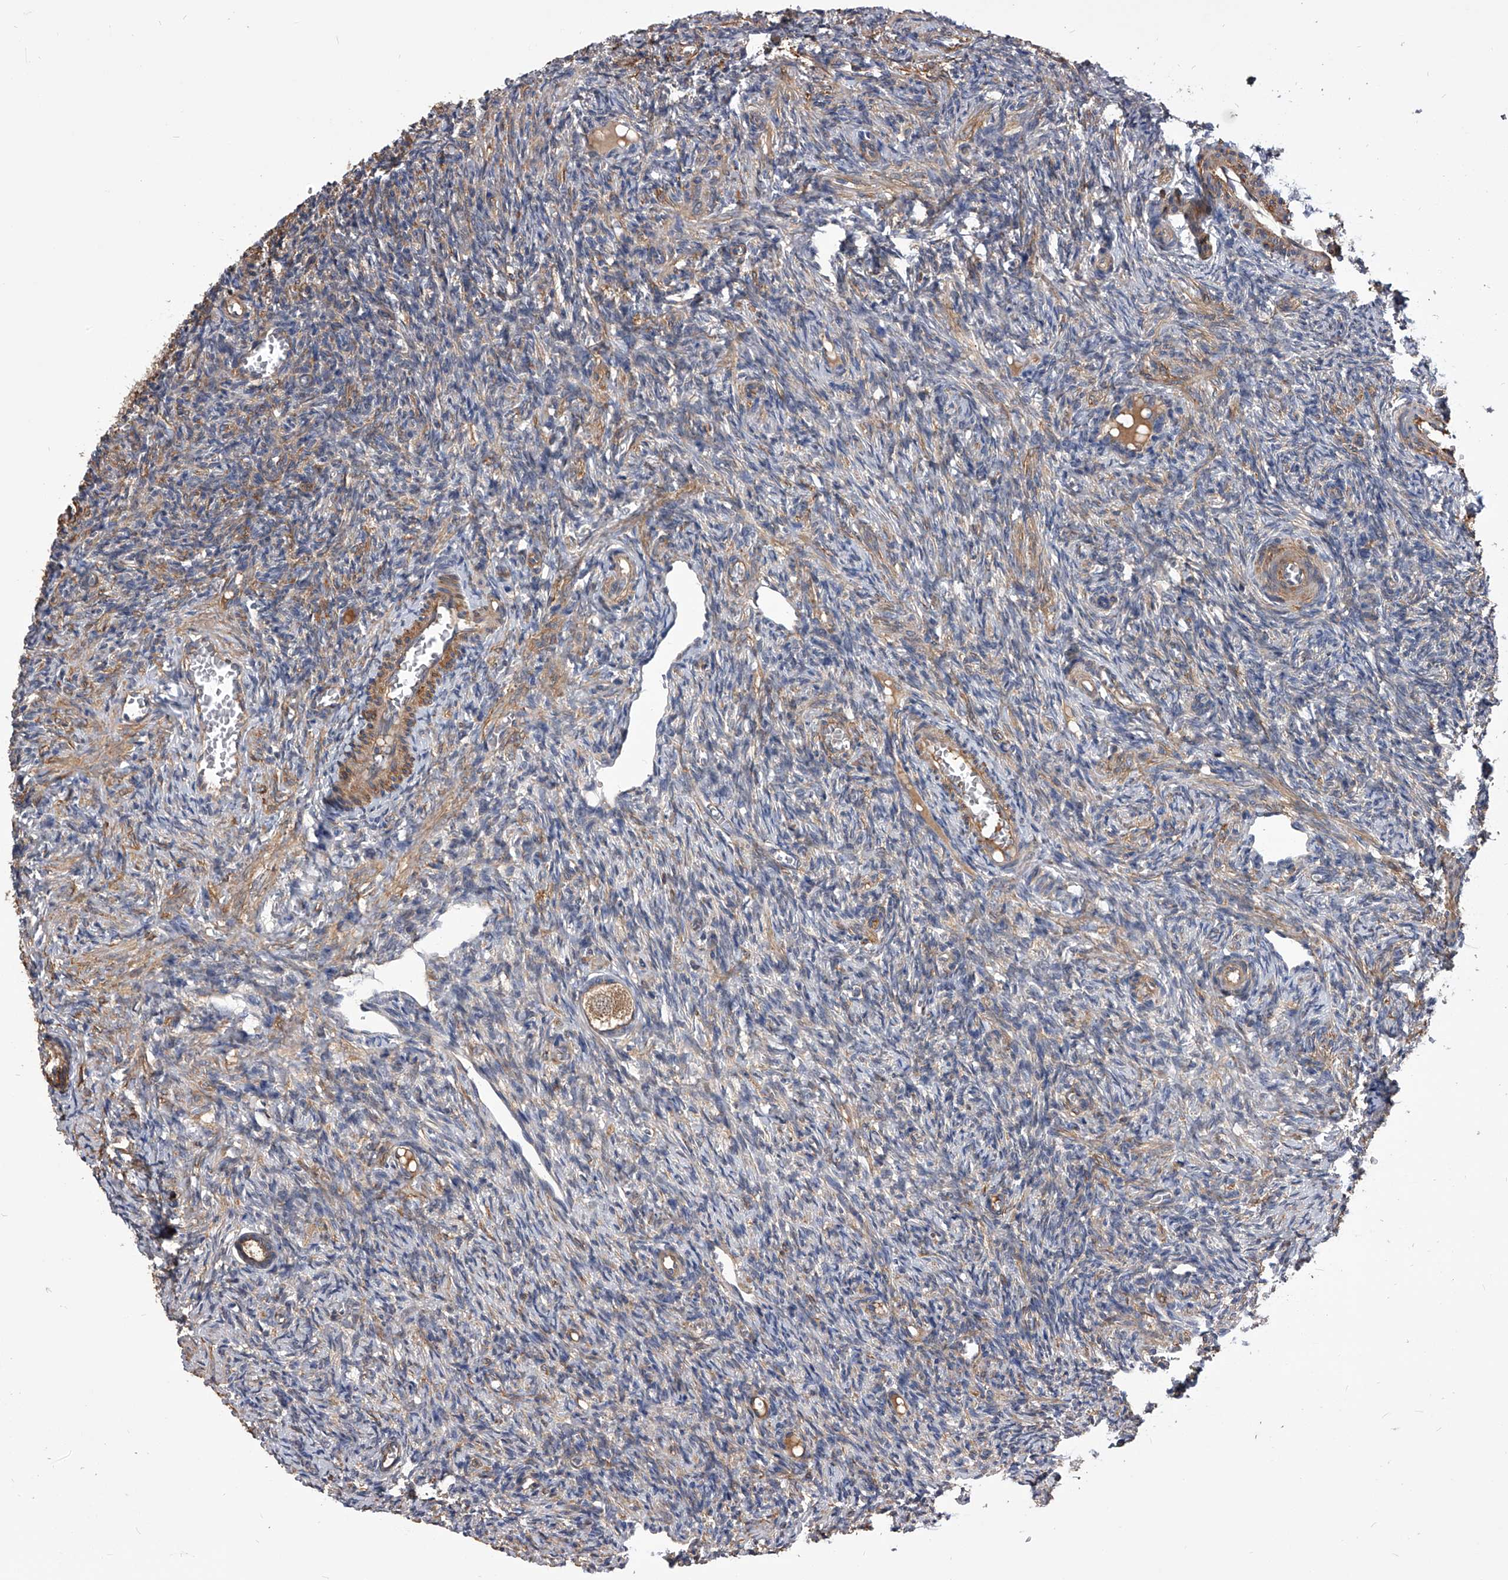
{"staining": {"intensity": "weak", "quantity": "25%-75%", "location": "cytoplasmic/membranous"}, "tissue": "ovary", "cell_type": "Ovarian stroma cells", "image_type": "normal", "snomed": [{"axis": "morphology", "description": "Normal tissue, NOS"}, {"axis": "topography", "description": "Ovary"}], "caption": "Protein expression by IHC exhibits weak cytoplasmic/membranous staining in about 25%-75% of ovarian stroma cells in unremarkable ovary.", "gene": "CUL7", "patient": {"sex": "female", "age": 27}}